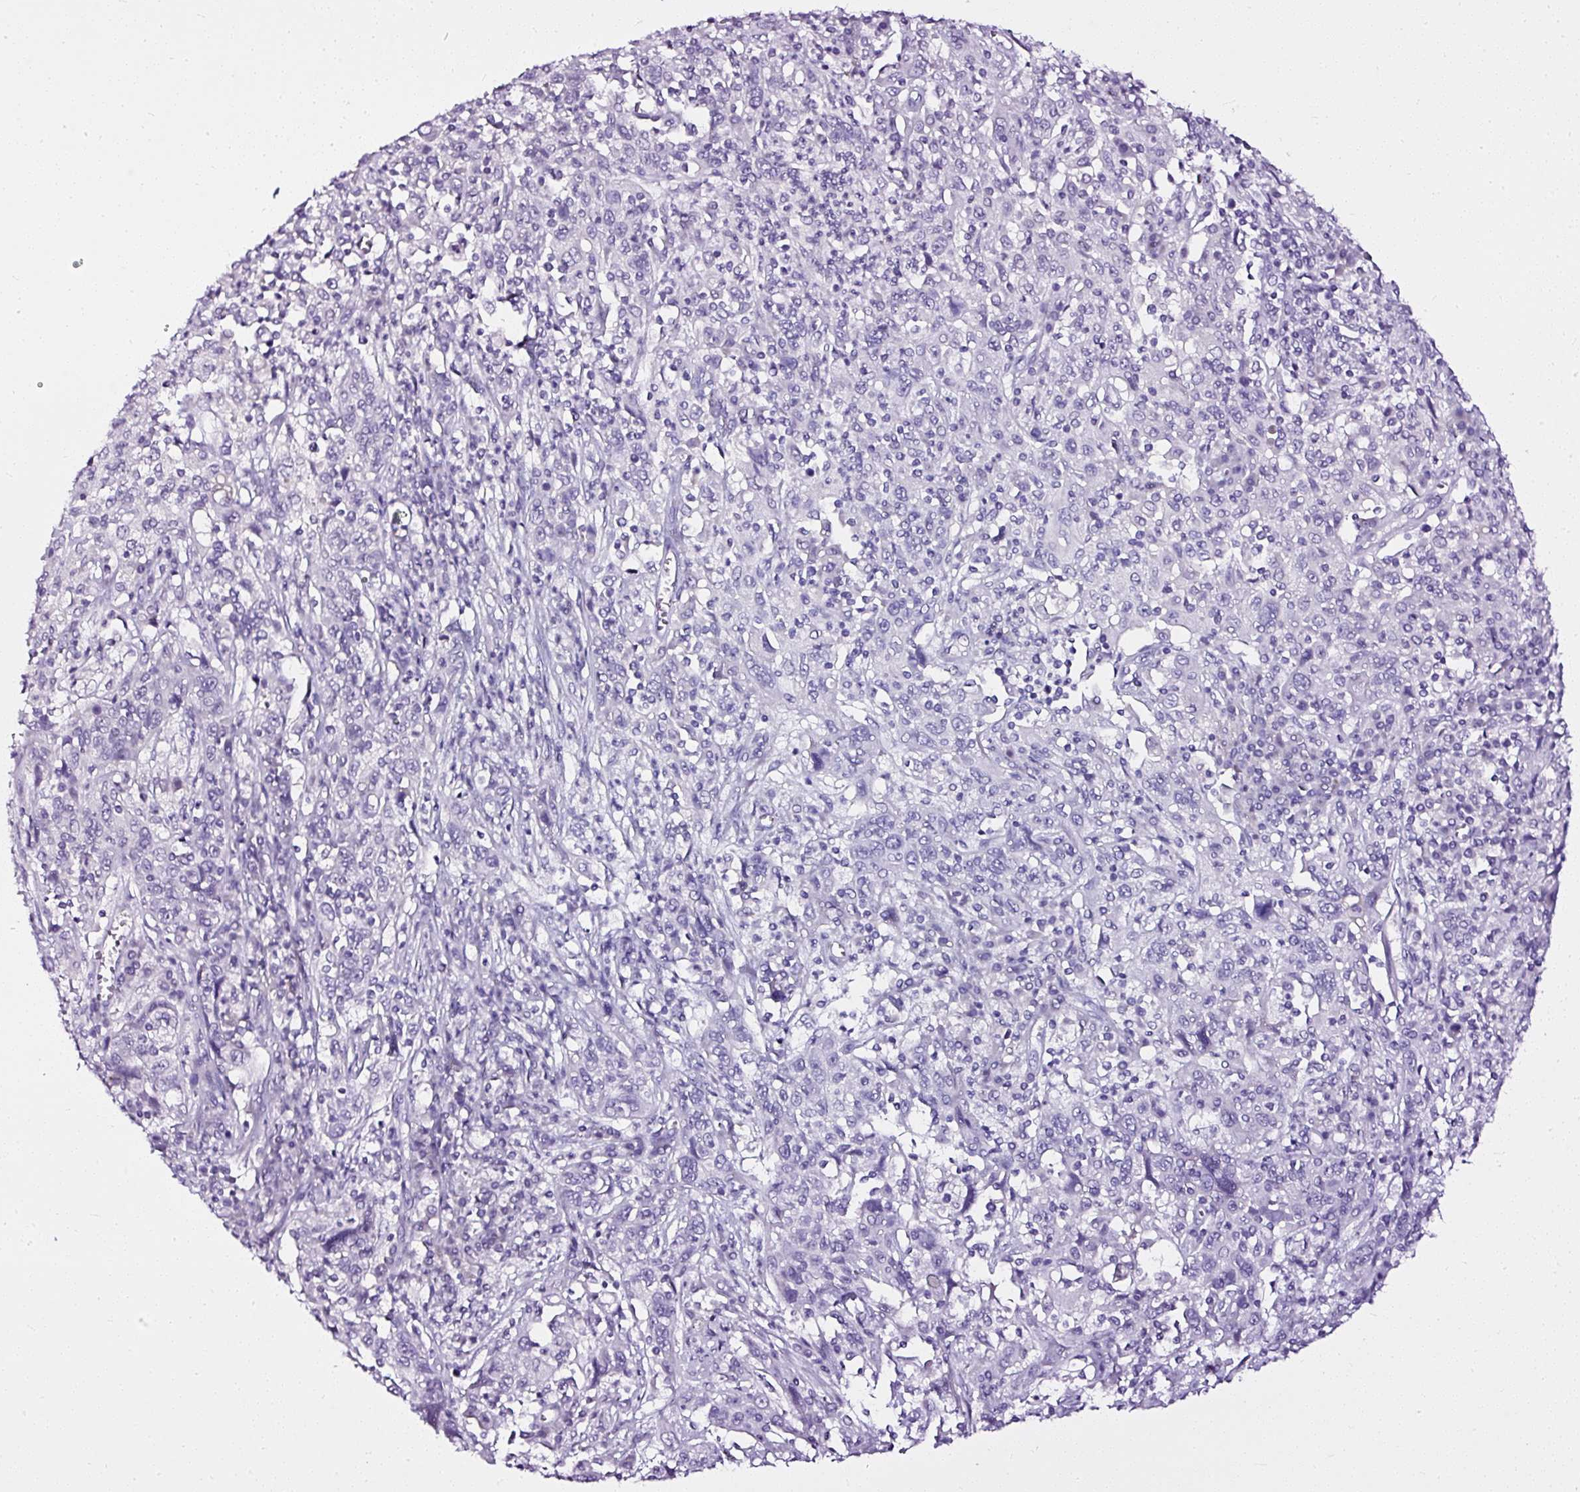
{"staining": {"intensity": "negative", "quantity": "none", "location": "none"}, "tissue": "cervical cancer", "cell_type": "Tumor cells", "image_type": "cancer", "snomed": [{"axis": "morphology", "description": "Squamous cell carcinoma, NOS"}, {"axis": "topography", "description": "Cervix"}], "caption": "This histopathology image is of cervical squamous cell carcinoma stained with immunohistochemistry to label a protein in brown with the nuclei are counter-stained blue. There is no expression in tumor cells. (Stains: DAB (3,3'-diaminobenzidine) immunohistochemistry (IHC) with hematoxylin counter stain, Microscopy: brightfield microscopy at high magnification).", "gene": "ATP2A1", "patient": {"sex": "female", "age": 46}}